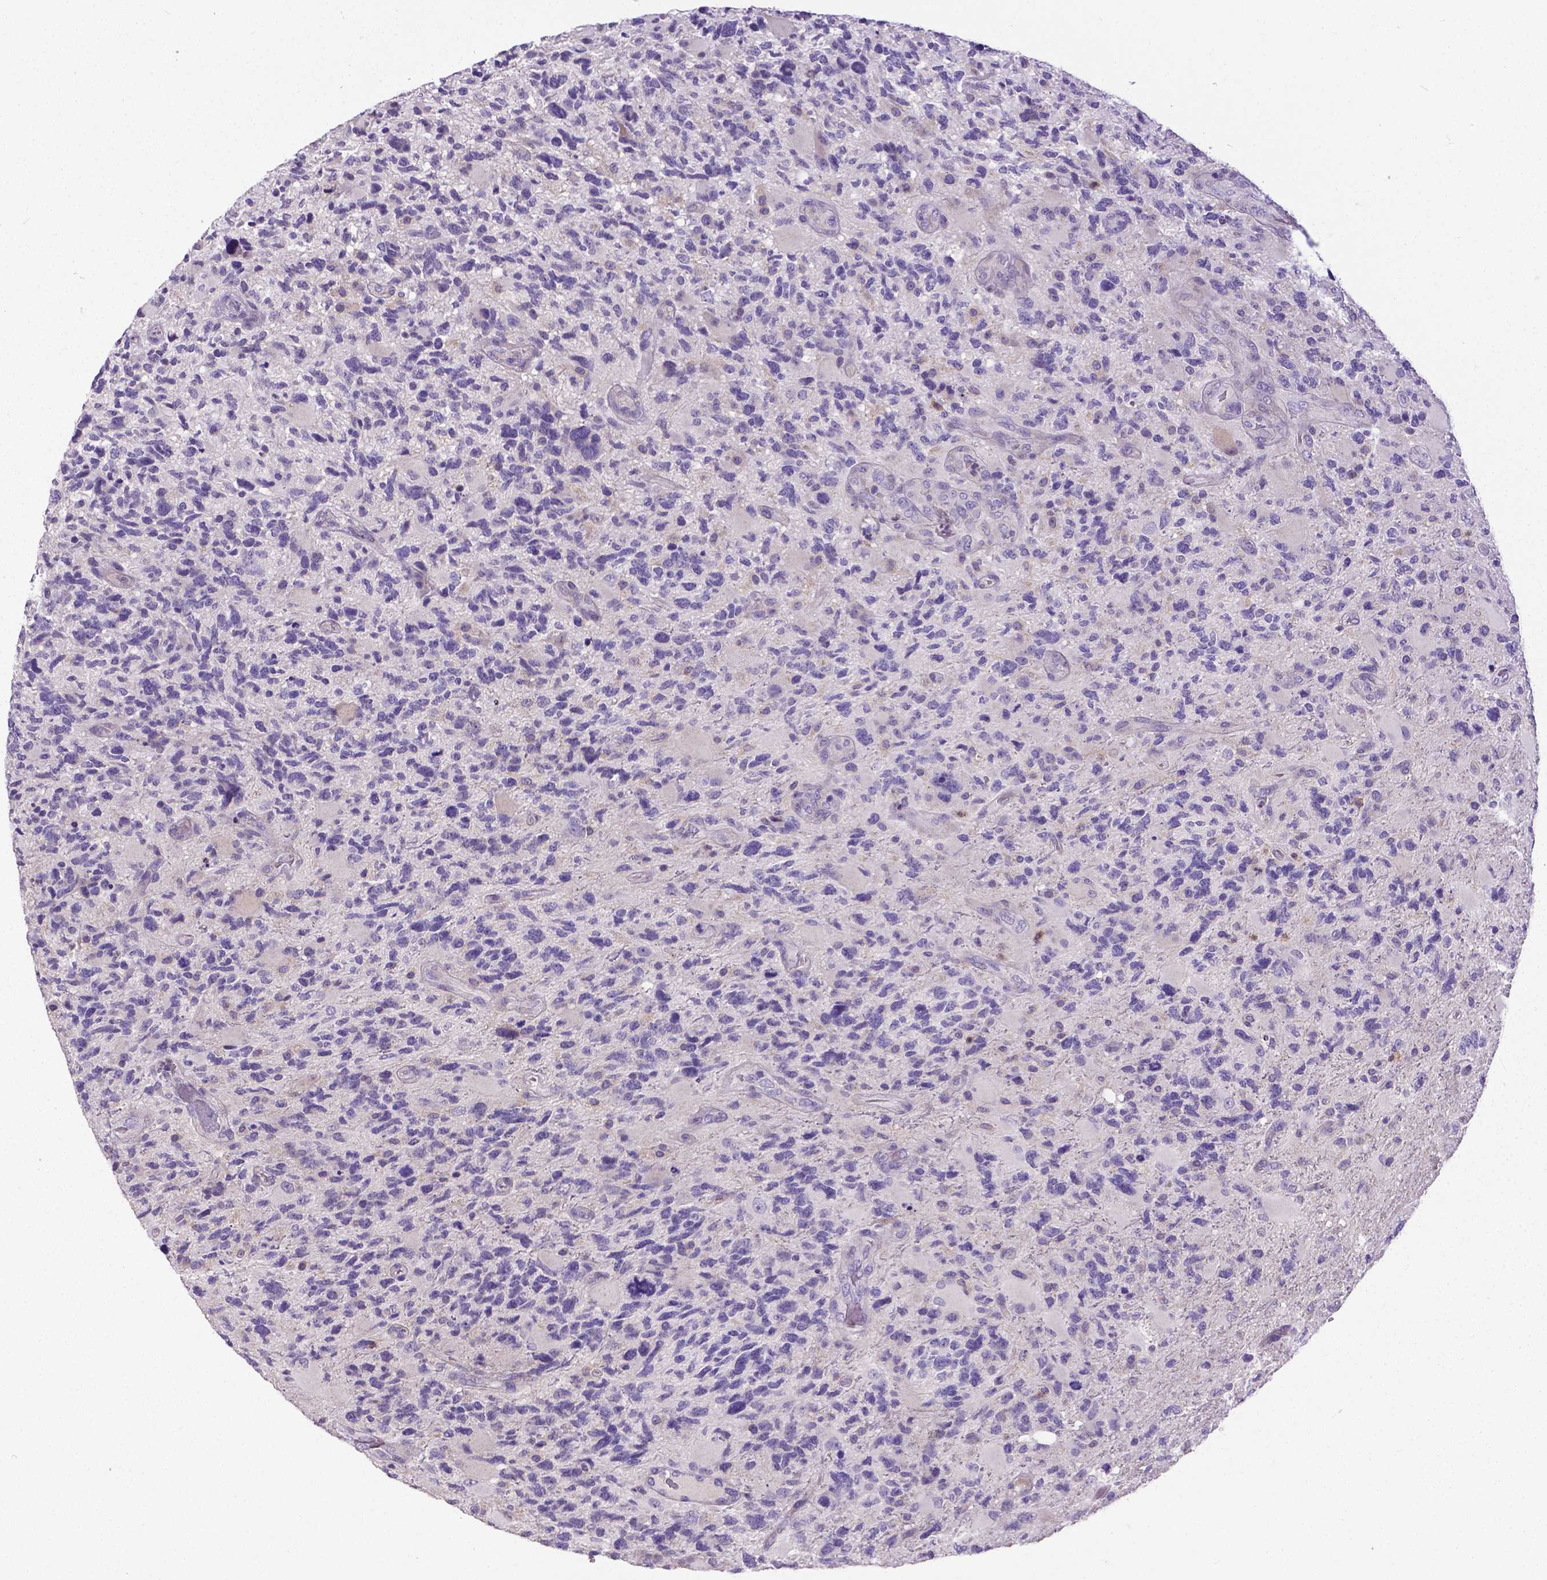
{"staining": {"intensity": "negative", "quantity": "none", "location": "none"}, "tissue": "glioma", "cell_type": "Tumor cells", "image_type": "cancer", "snomed": [{"axis": "morphology", "description": "Glioma, malignant, High grade"}, {"axis": "topography", "description": "Brain"}], "caption": "A micrograph of malignant high-grade glioma stained for a protein reveals no brown staining in tumor cells.", "gene": "CD4", "patient": {"sex": "female", "age": 71}}